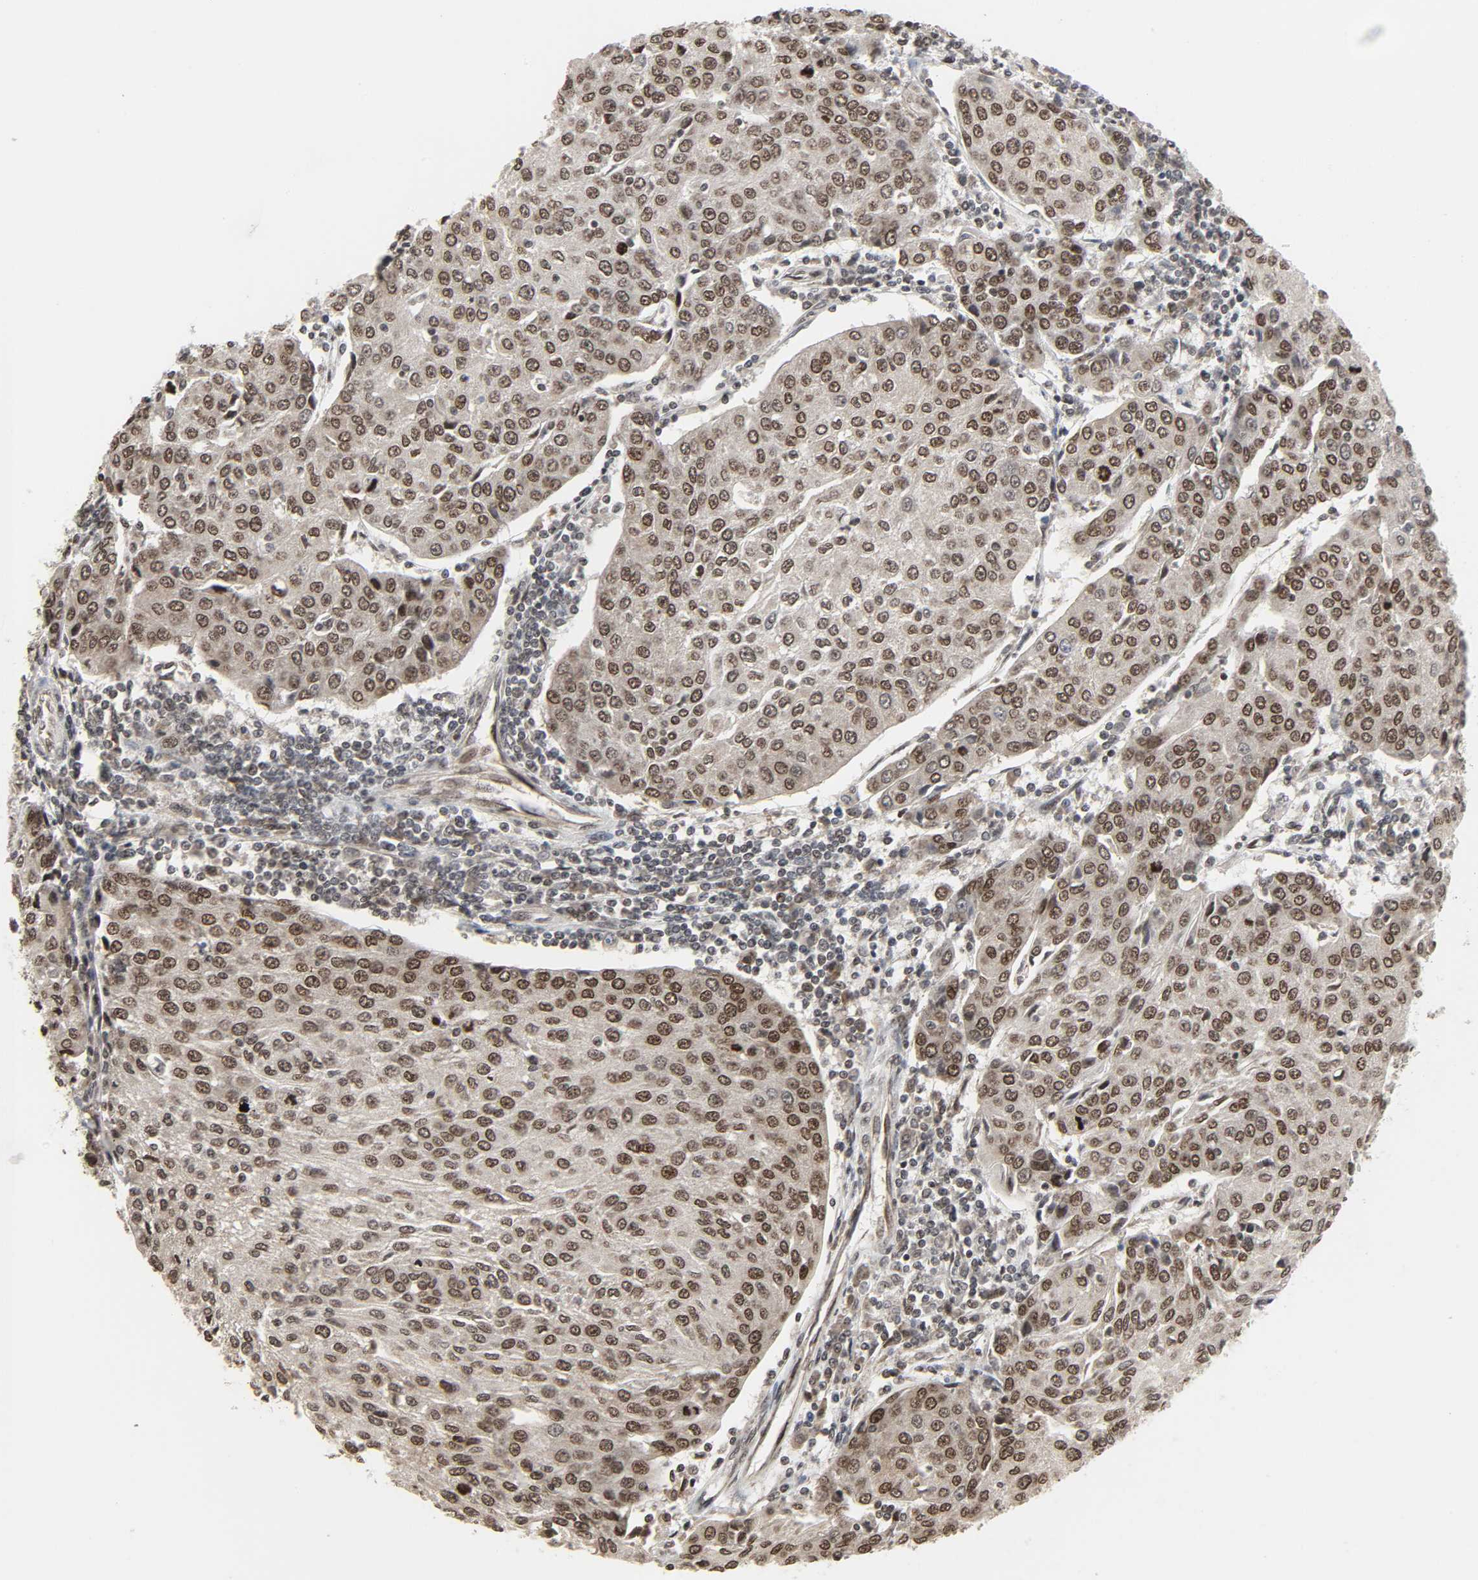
{"staining": {"intensity": "moderate", "quantity": "25%-75%", "location": "nuclear"}, "tissue": "urothelial cancer", "cell_type": "Tumor cells", "image_type": "cancer", "snomed": [{"axis": "morphology", "description": "Urothelial carcinoma, High grade"}, {"axis": "topography", "description": "Urinary bladder"}], "caption": "Protein staining demonstrates moderate nuclear expression in about 25%-75% of tumor cells in urothelial cancer.", "gene": "XRCC1", "patient": {"sex": "female", "age": 85}}